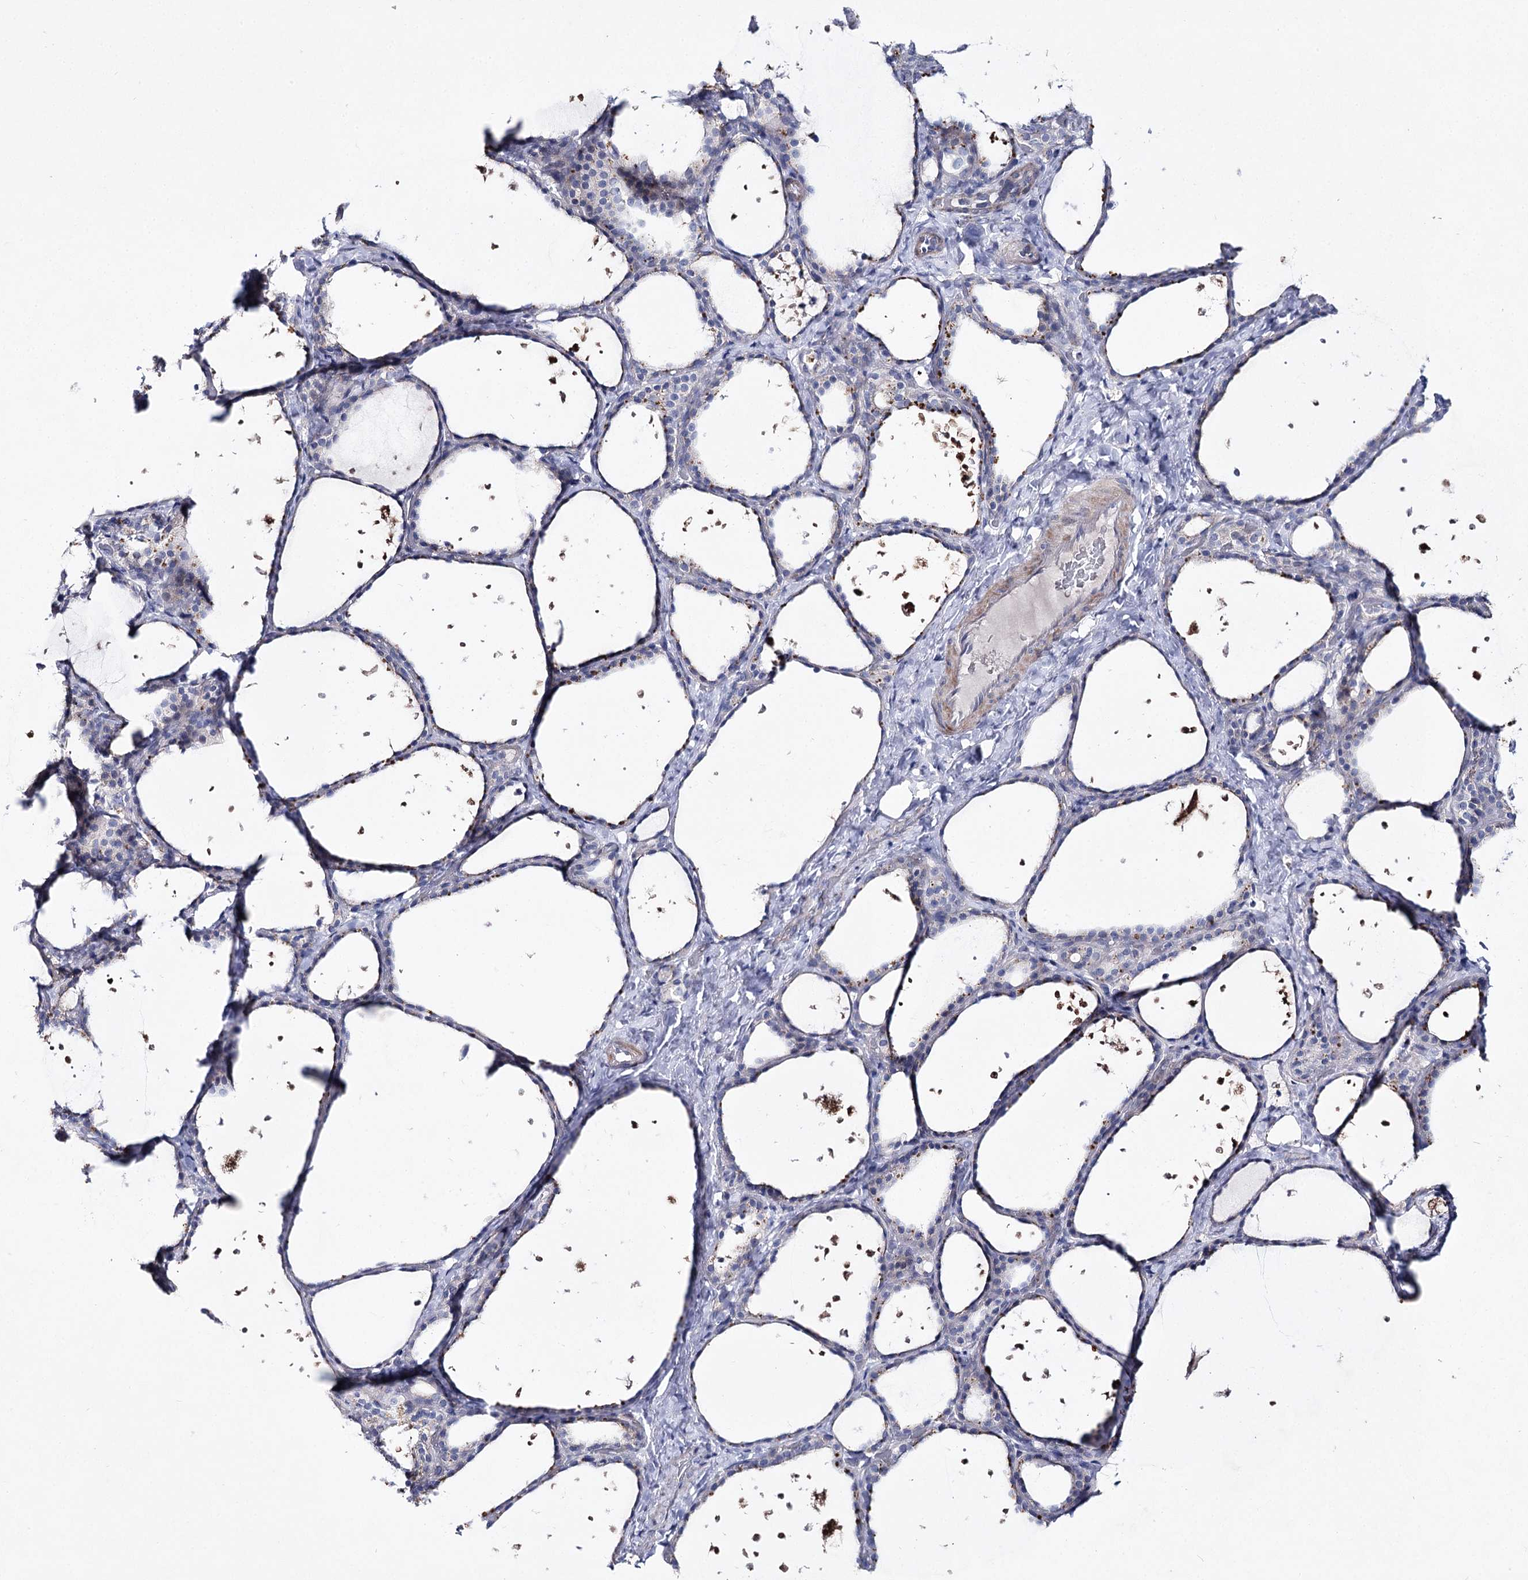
{"staining": {"intensity": "weak", "quantity": "<25%", "location": "cytoplasmic/membranous"}, "tissue": "thyroid gland", "cell_type": "Glandular cells", "image_type": "normal", "snomed": [{"axis": "morphology", "description": "Normal tissue, NOS"}, {"axis": "topography", "description": "Thyroid gland"}], "caption": "Human thyroid gland stained for a protein using immunohistochemistry (IHC) reveals no expression in glandular cells.", "gene": "LRRC14B", "patient": {"sex": "female", "age": 44}}